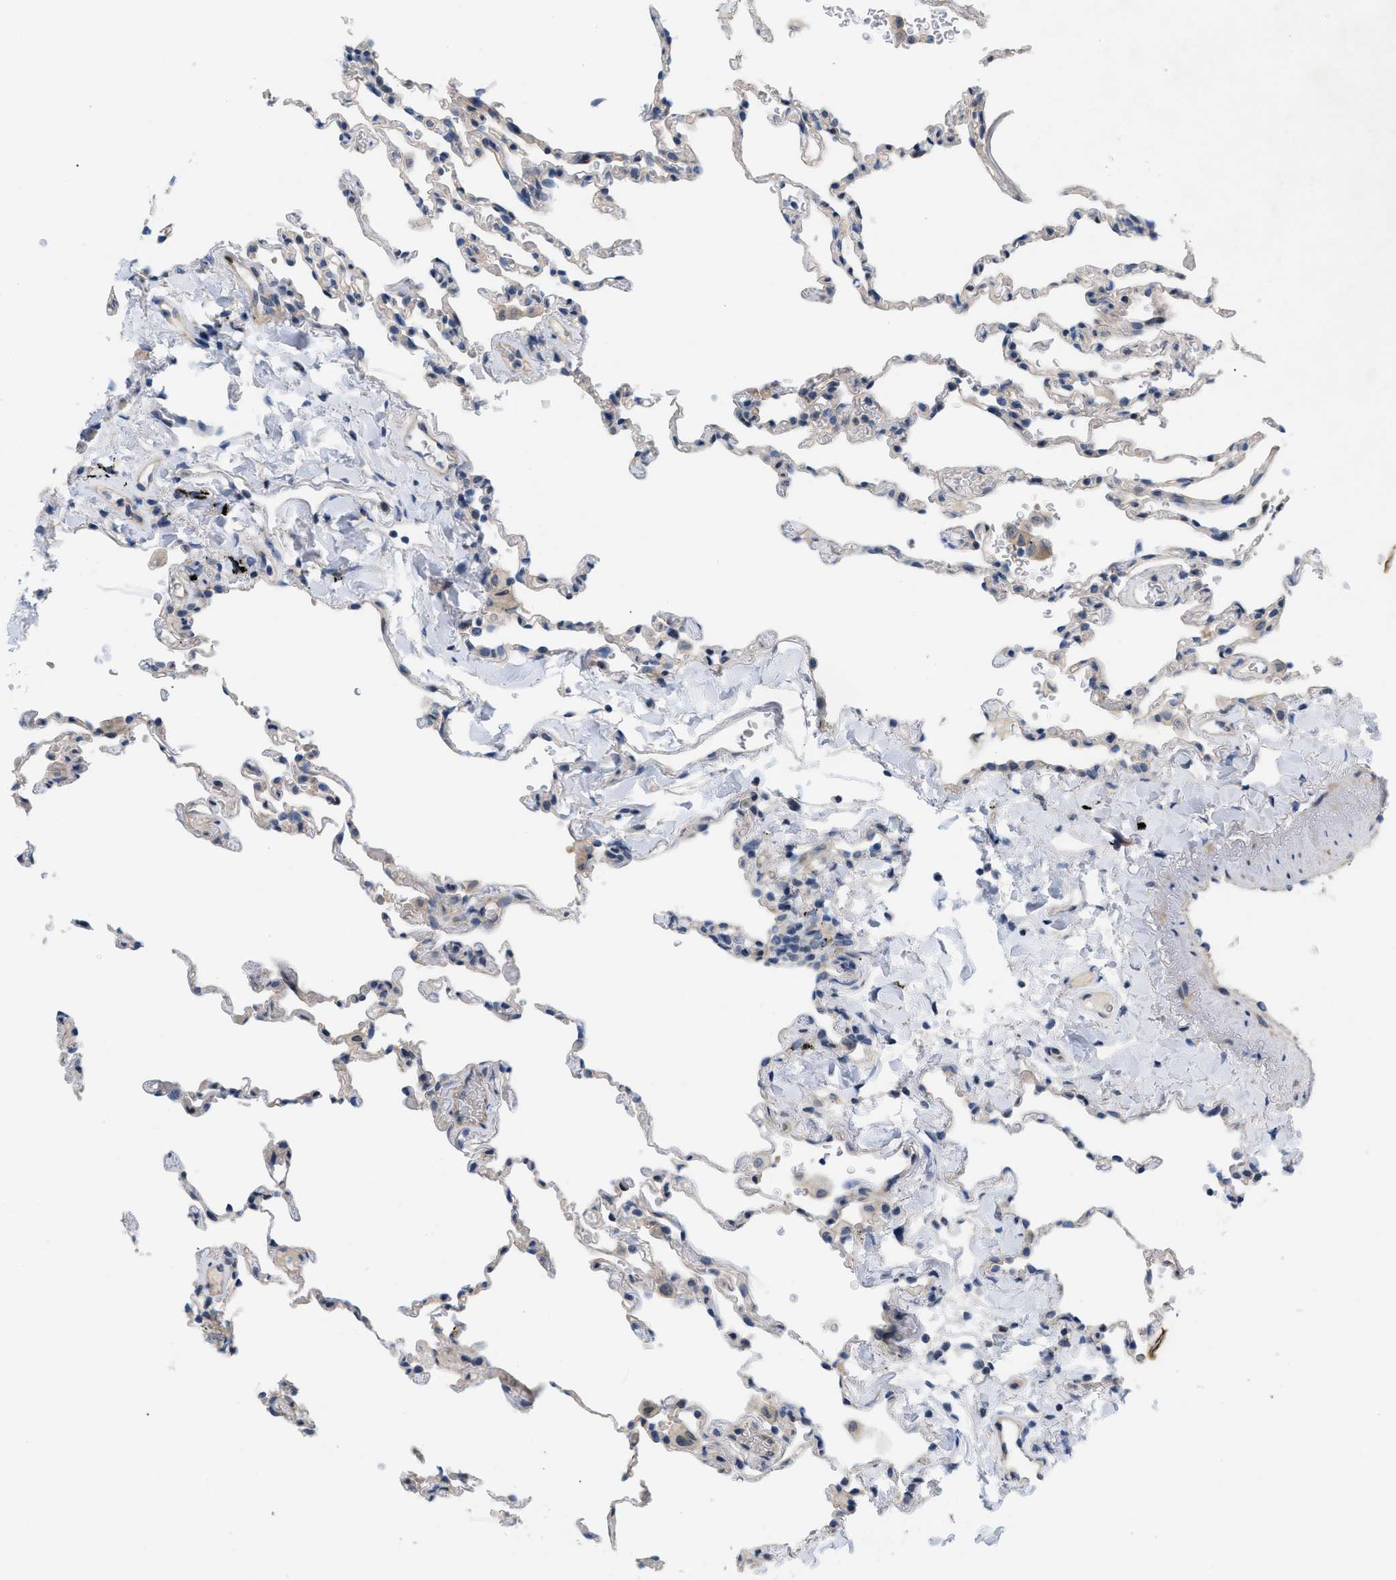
{"staining": {"intensity": "negative", "quantity": "none", "location": "none"}, "tissue": "lung", "cell_type": "Alveolar cells", "image_type": "normal", "snomed": [{"axis": "morphology", "description": "Normal tissue, NOS"}, {"axis": "topography", "description": "Lung"}], "caption": "Alveolar cells show no significant protein staining in unremarkable lung. (IHC, brightfield microscopy, high magnification).", "gene": "NDEL1", "patient": {"sex": "male", "age": 59}}